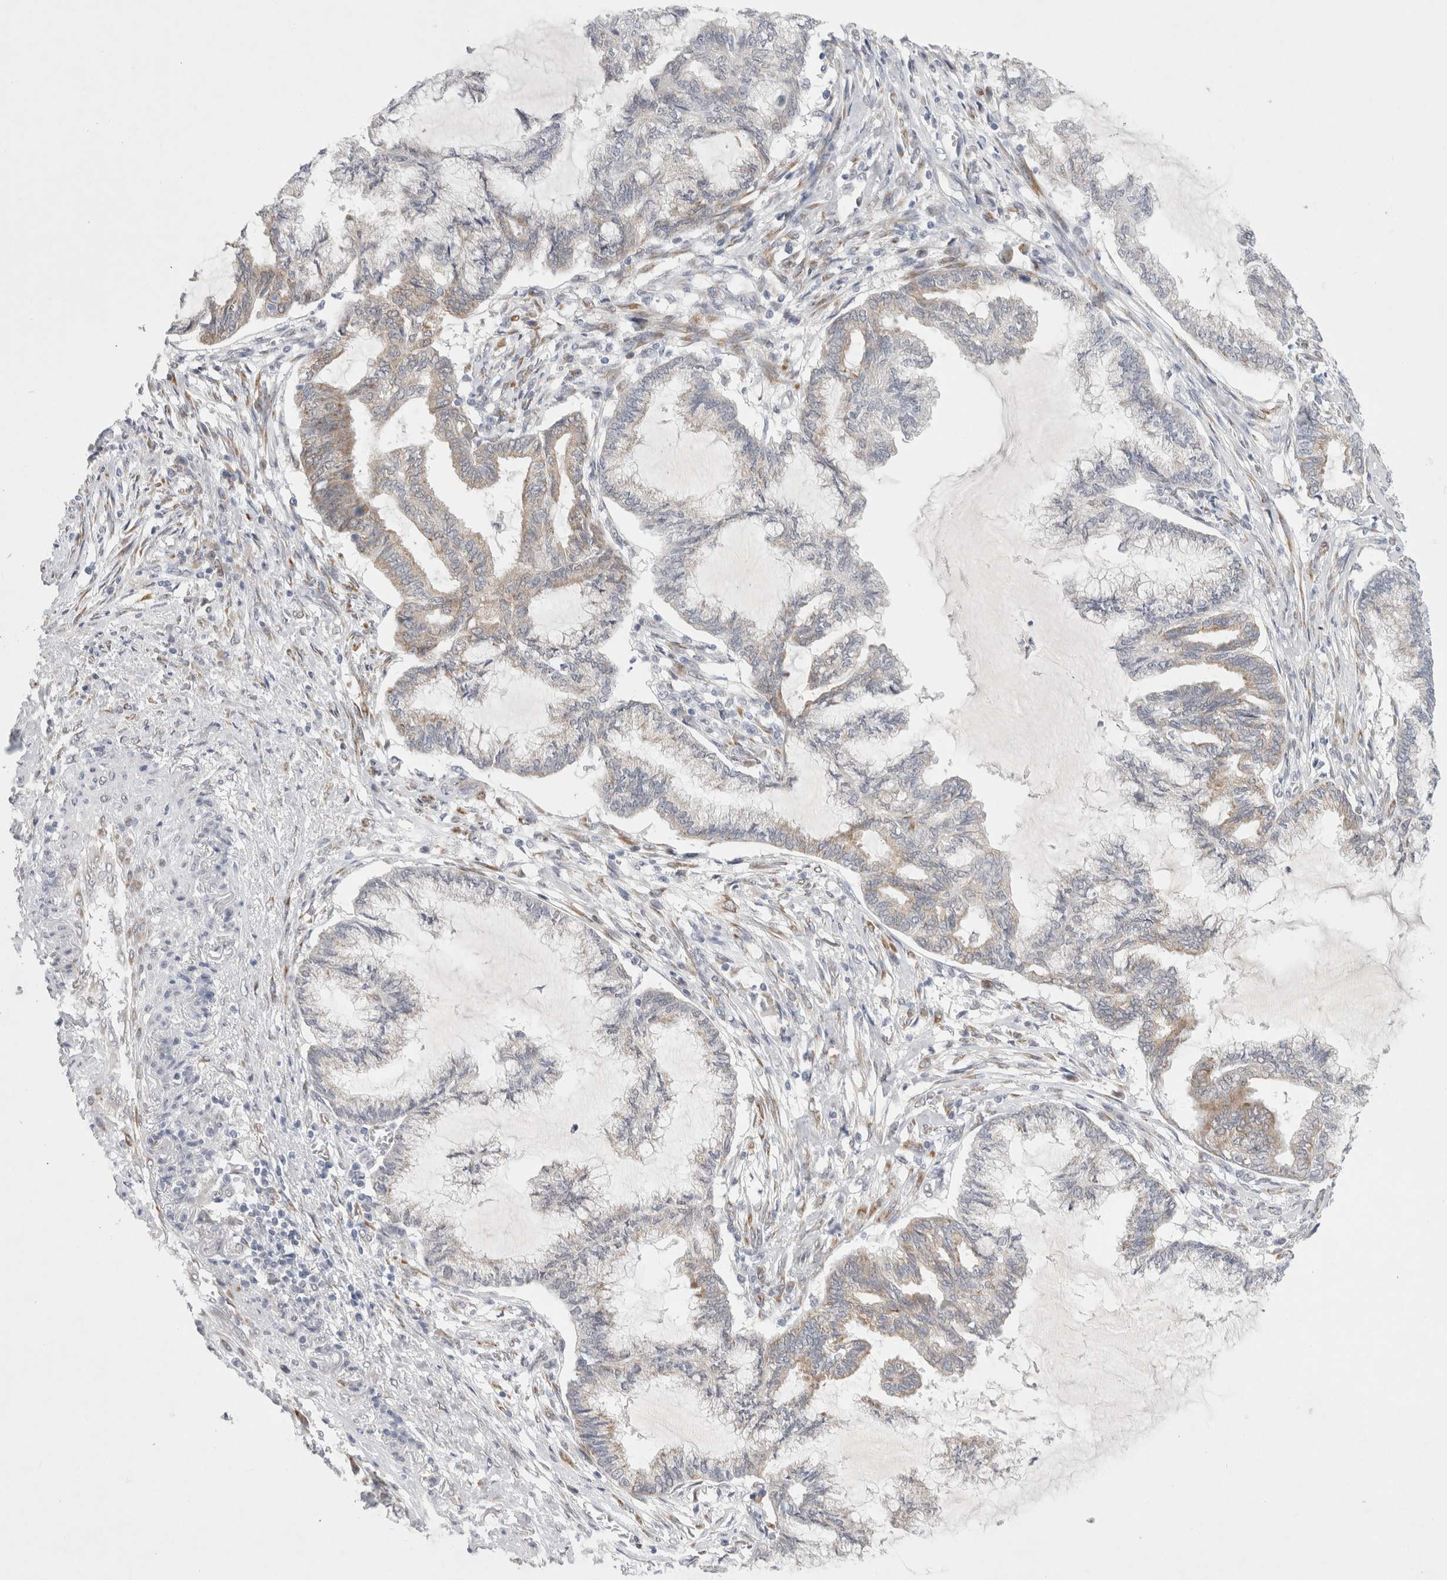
{"staining": {"intensity": "weak", "quantity": "<25%", "location": "cytoplasmic/membranous"}, "tissue": "endometrial cancer", "cell_type": "Tumor cells", "image_type": "cancer", "snomed": [{"axis": "morphology", "description": "Adenocarcinoma, NOS"}, {"axis": "topography", "description": "Endometrium"}], "caption": "This is an immunohistochemistry (IHC) micrograph of human endometrial adenocarcinoma. There is no expression in tumor cells.", "gene": "TRMT1L", "patient": {"sex": "female", "age": 86}}